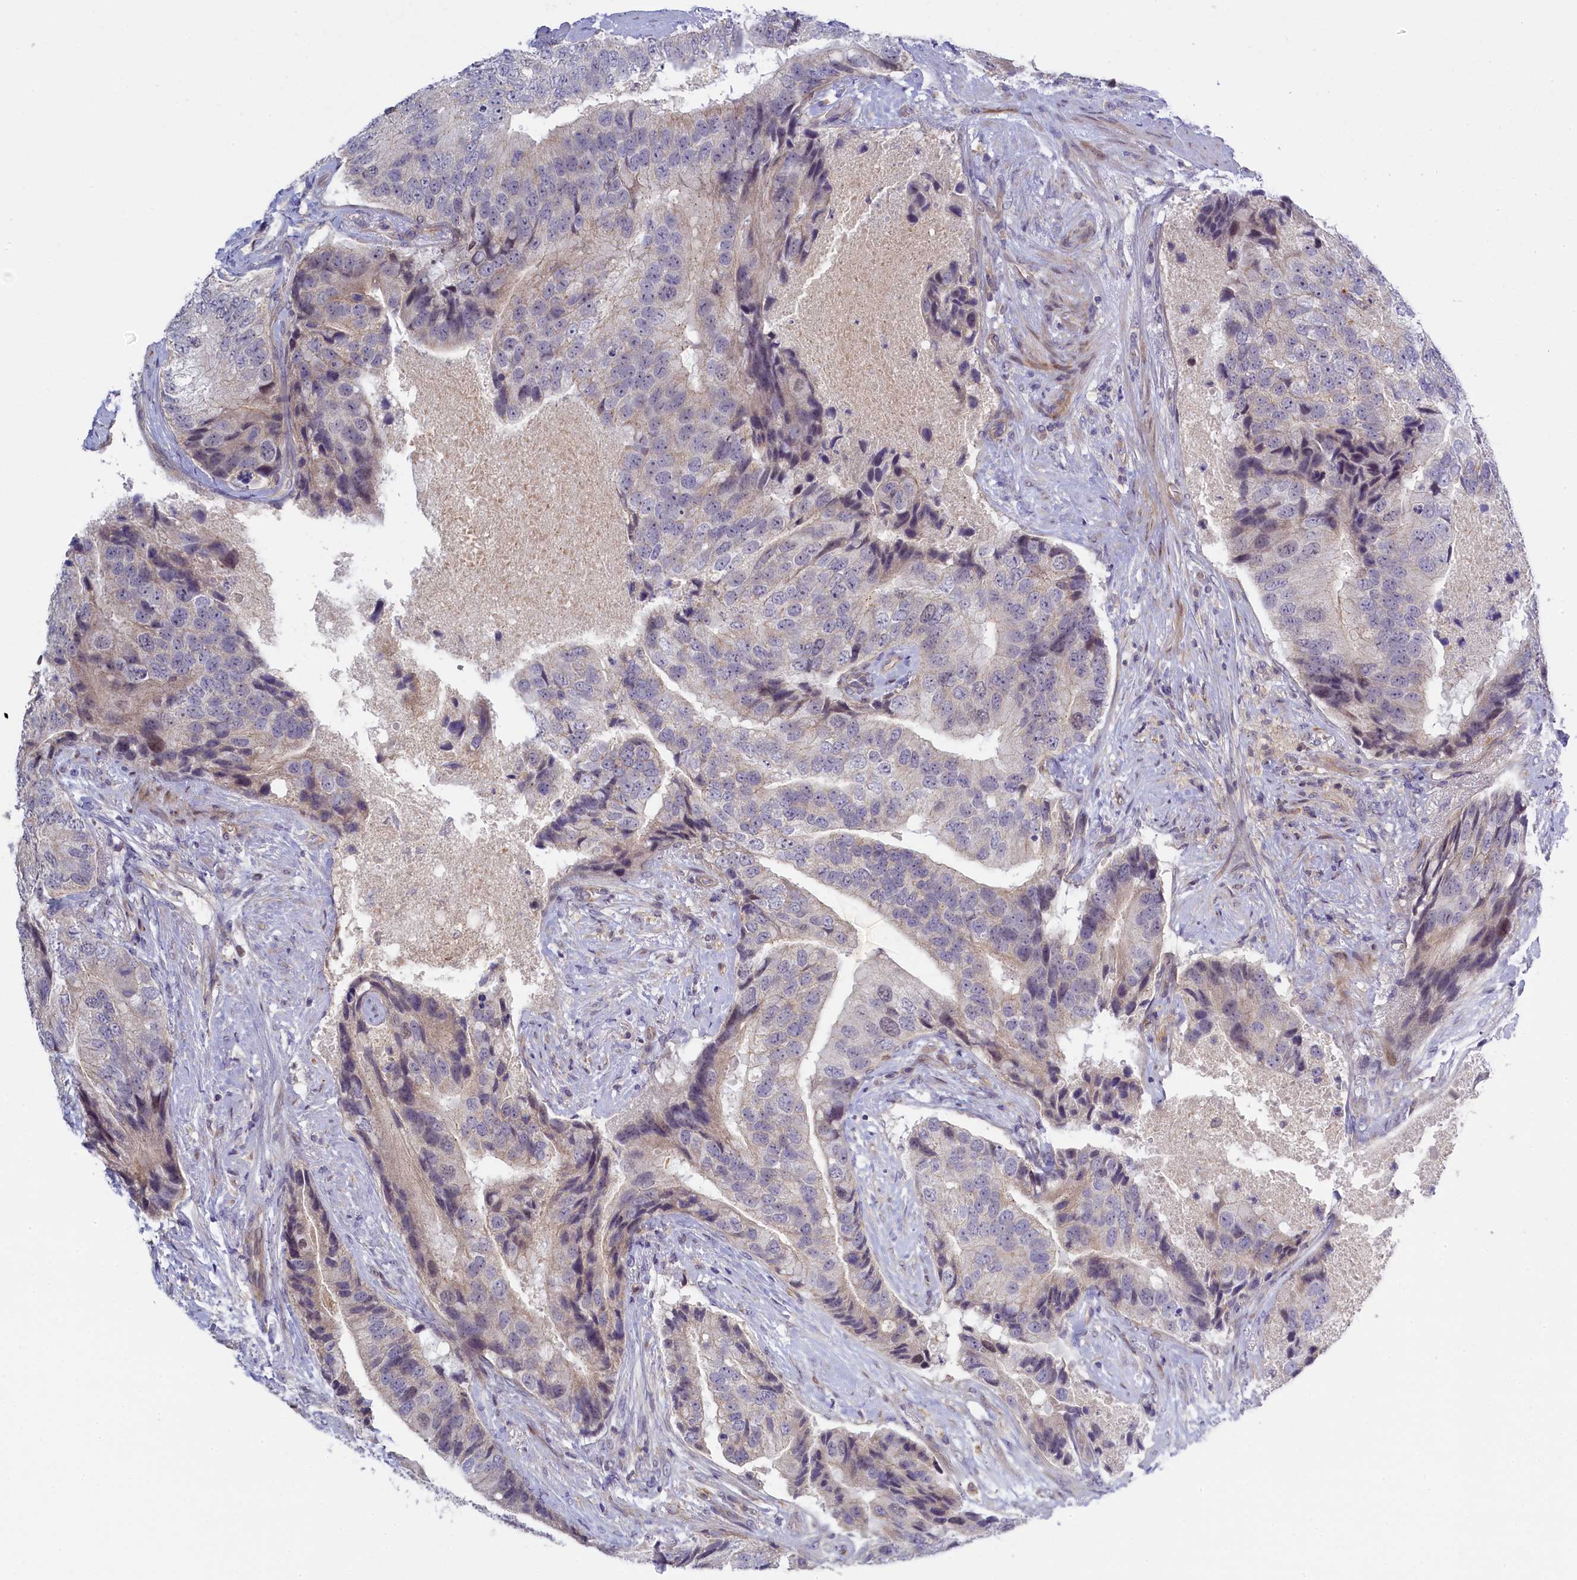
{"staining": {"intensity": "negative", "quantity": "none", "location": "none"}, "tissue": "prostate cancer", "cell_type": "Tumor cells", "image_type": "cancer", "snomed": [{"axis": "morphology", "description": "Adenocarcinoma, High grade"}, {"axis": "topography", "description": "Prostate"}], "caption": "Tumor cells are negative for protein expression in human prostate cancer. (DAB (3,3'-diaminobenzidine) IHC with hematoxylin counter stain).", "gene": "CCL23", "patient": {"sex": "male", "age": 70}}